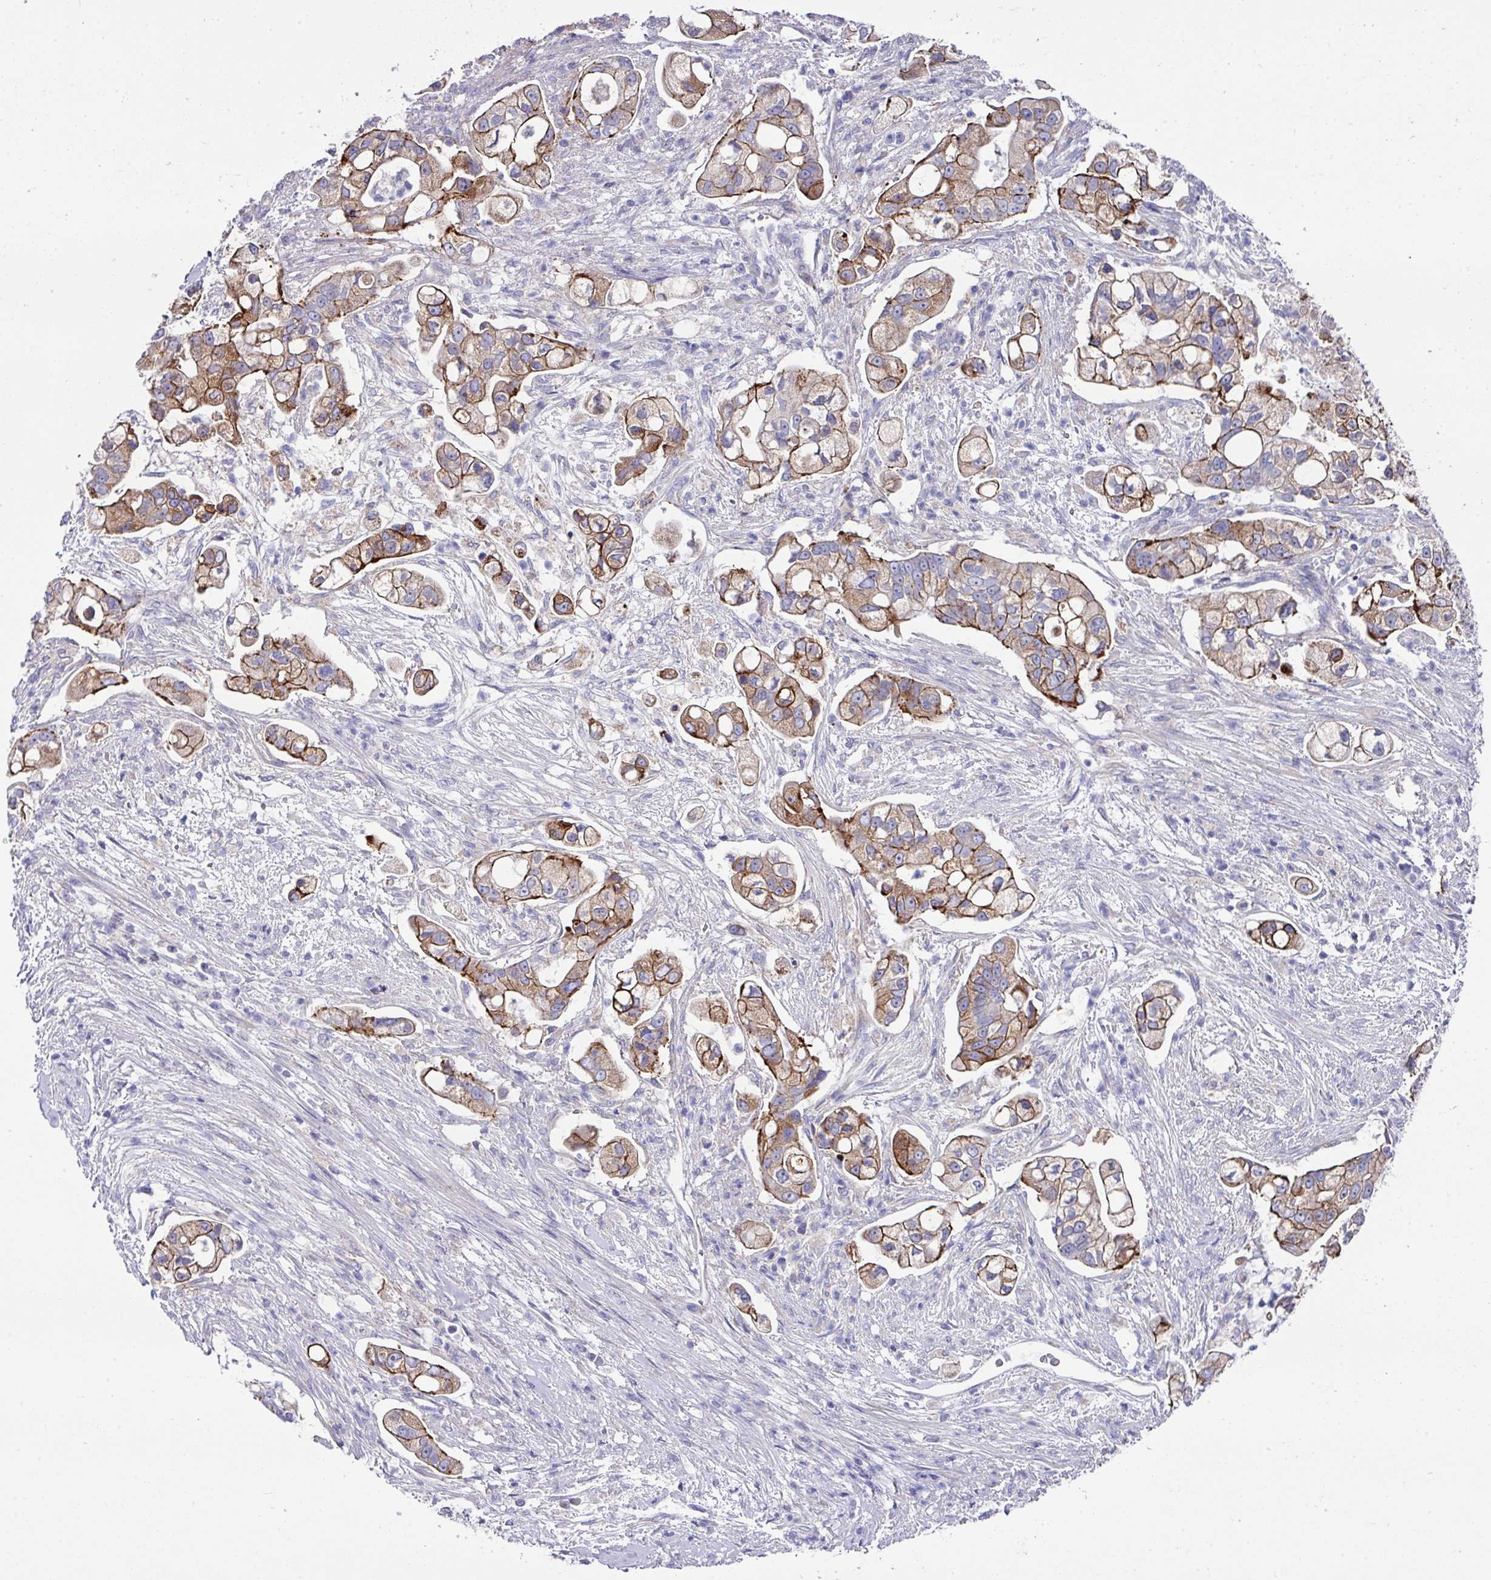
{"staining": {"intensity": "strong", "quantity": ">75%", "location": "cytoplasmic/membranous"}, "tissue": "pancreatic cancer", "cell_type": "Tumor cells", "image_type": "cancer", "snomed": [{"axis": "morphology", "description": "Adenocarcinoma, NOS"}, {"axis": "topography", "description": "Pancreas"}], "caption": "DAB immunohistochemical staining of human pancreatic cancer (adenocarcinoma) demonstrates strong cytoplasmic/membranous protein expression in approximately >75% of tumor cells.", "gene": "CLDN1", "patient": {"sex": "female", "age": 69}}